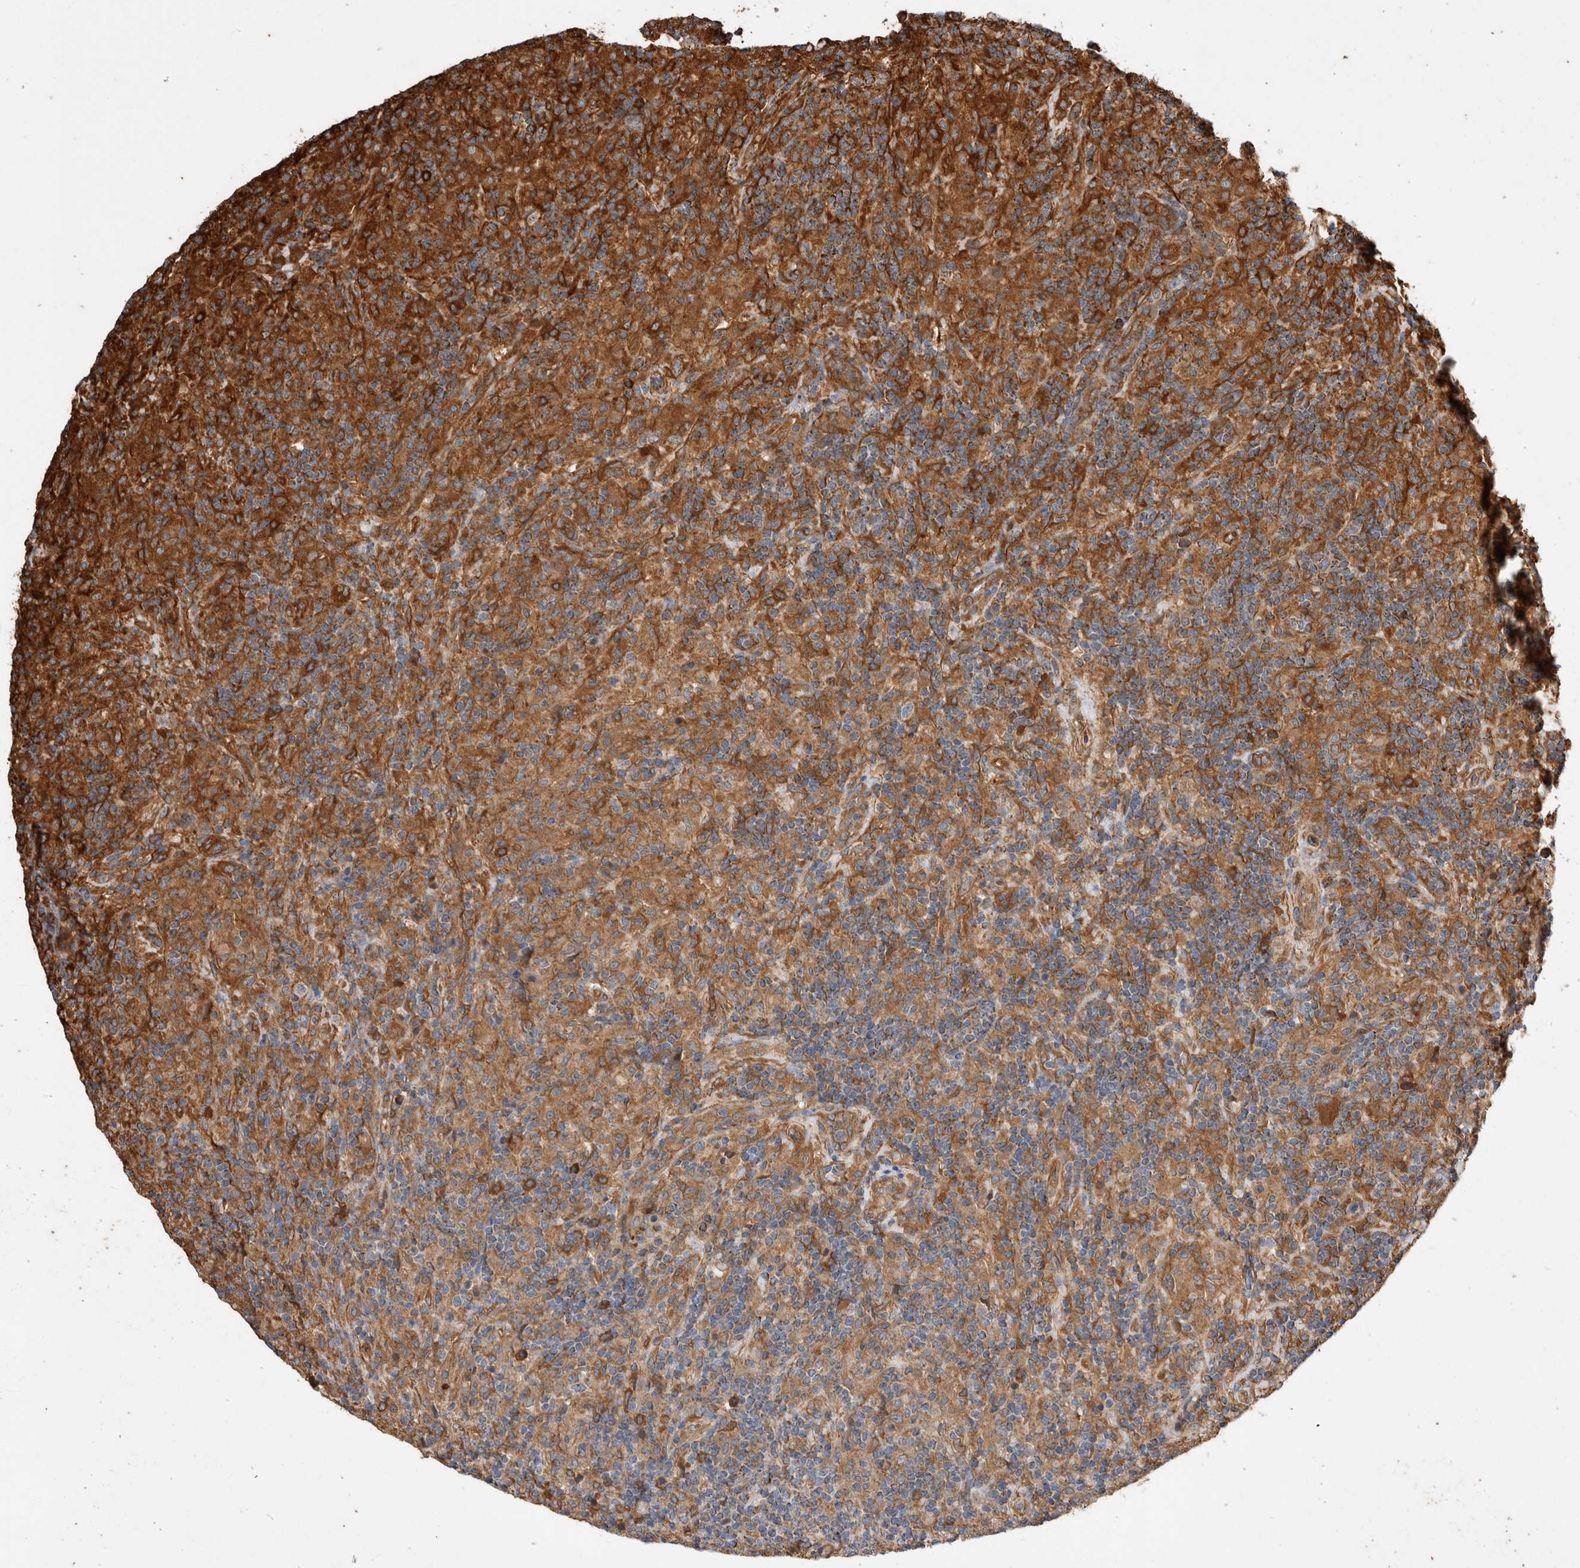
{"staining": {"intensity": "moderate", "quantity": ">75%", "location": "cytoplasmic/membranous"}, "tissue": "lymphoma", "cell_type": "Tumor cells", "image_type": "cancer", "snomed": [{"axis": "morphology", "description": "Hodgkin's disease, NOS"}, {"axis": "topography", "description": "Lymph node"}], "caption": "Protein analysis of lymphoma tissue reveals moderate cytoplasmic/membranous expression in about >75% of tumor cells. (brown staining indicates protein expression, while blue staining denotes nuclei).", "gene": "ZNF397", "patient": {"sex": "male", "age": 70}}